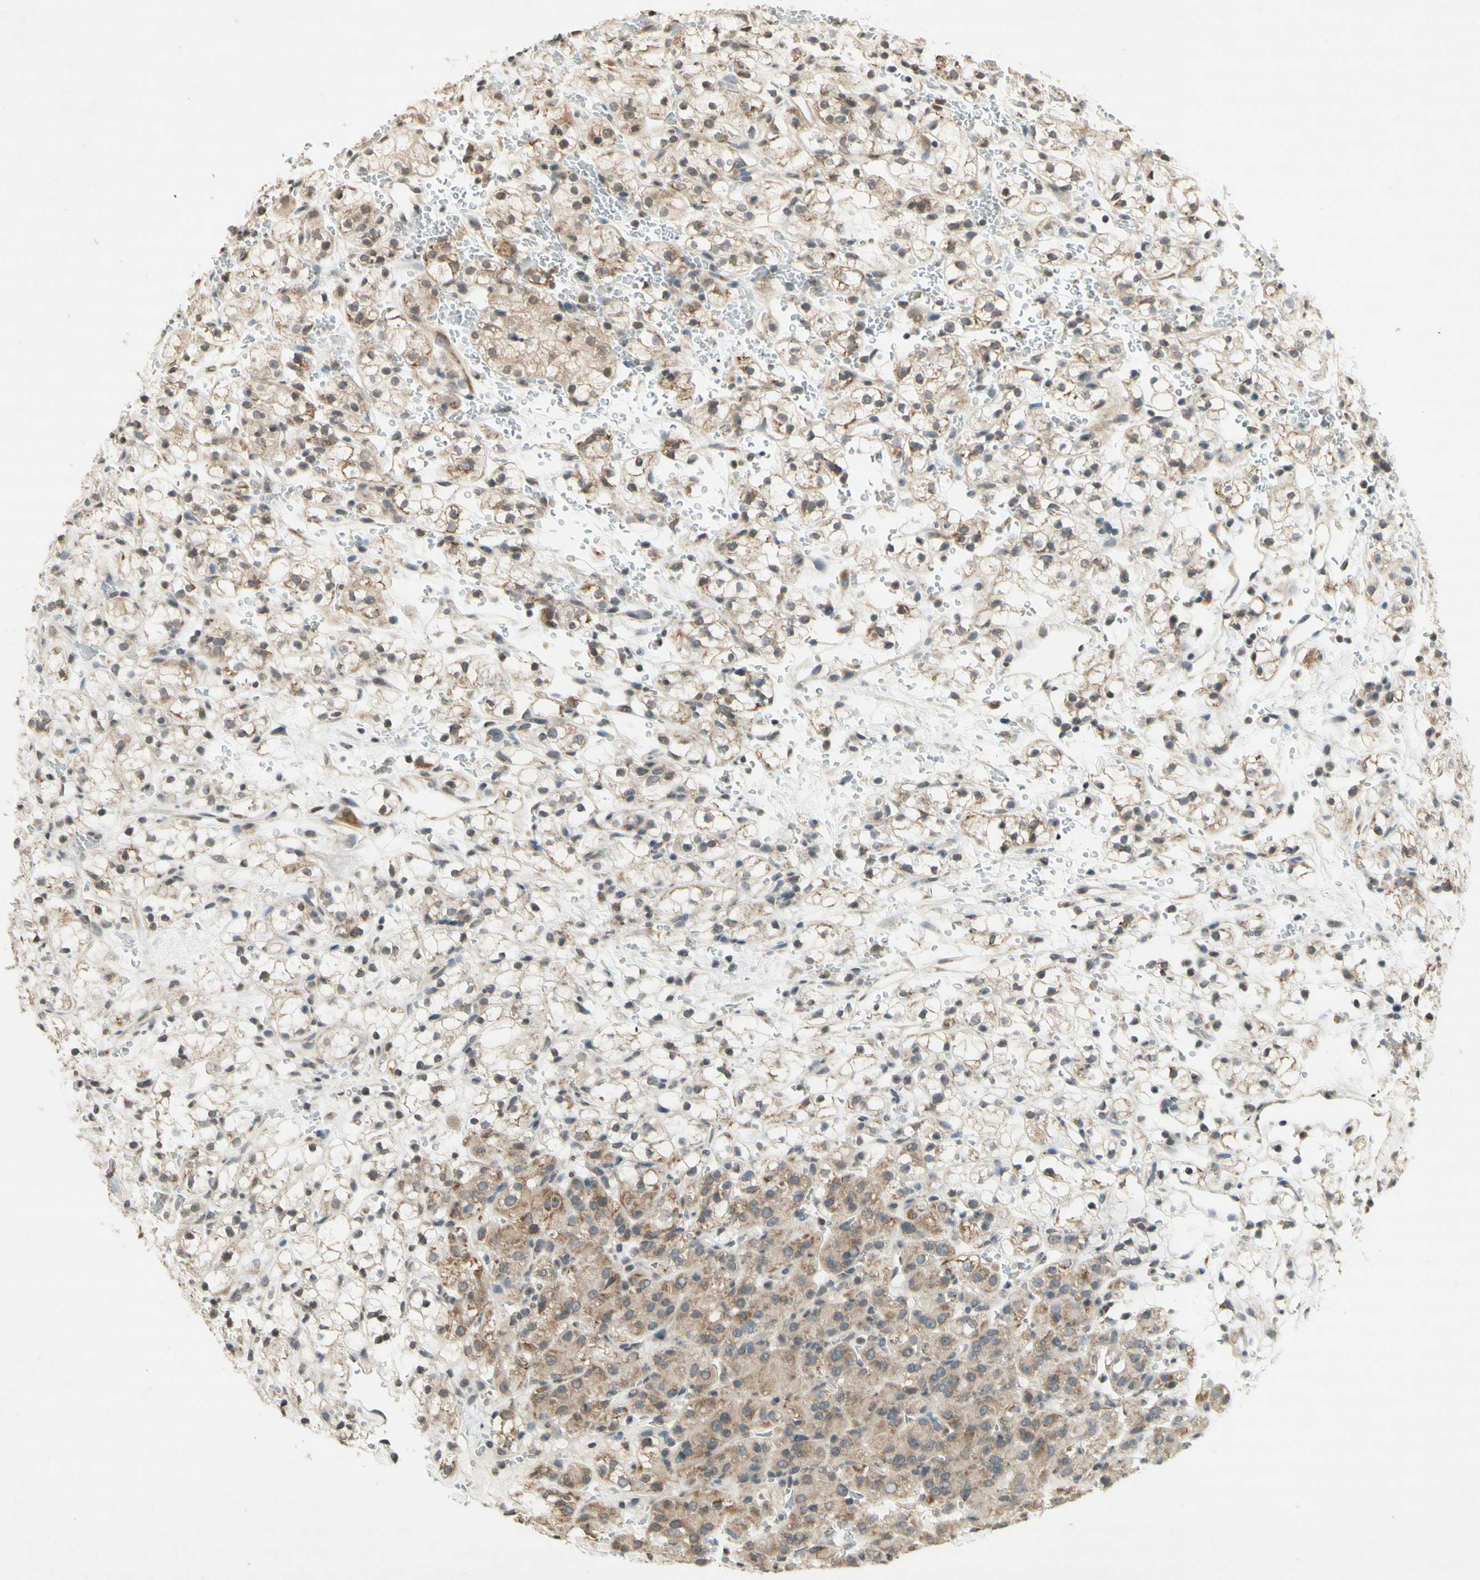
{"staining": {"intensity": "weak", "quantity": "25%-75%", "location": "cytoplasmic/membranous"}, "tissue": "renal cancer", "cell_type": "Tumor cells", "image_type": "cancer", "snomed": [{"axis": "morphology", "description": "Adenocarcinoma, NOS"}, {"axis": "topography", "description": "Kidney"}], "caption": "Immunohistochemistry image of human renal cancer stained for a protein (brown), which reveals low levels of weak cytoplasmic/membranous expression in about 25%-75% of tumor cells.", "gene": "CCNI", "patient": {"sex": "male", "age": 61}}